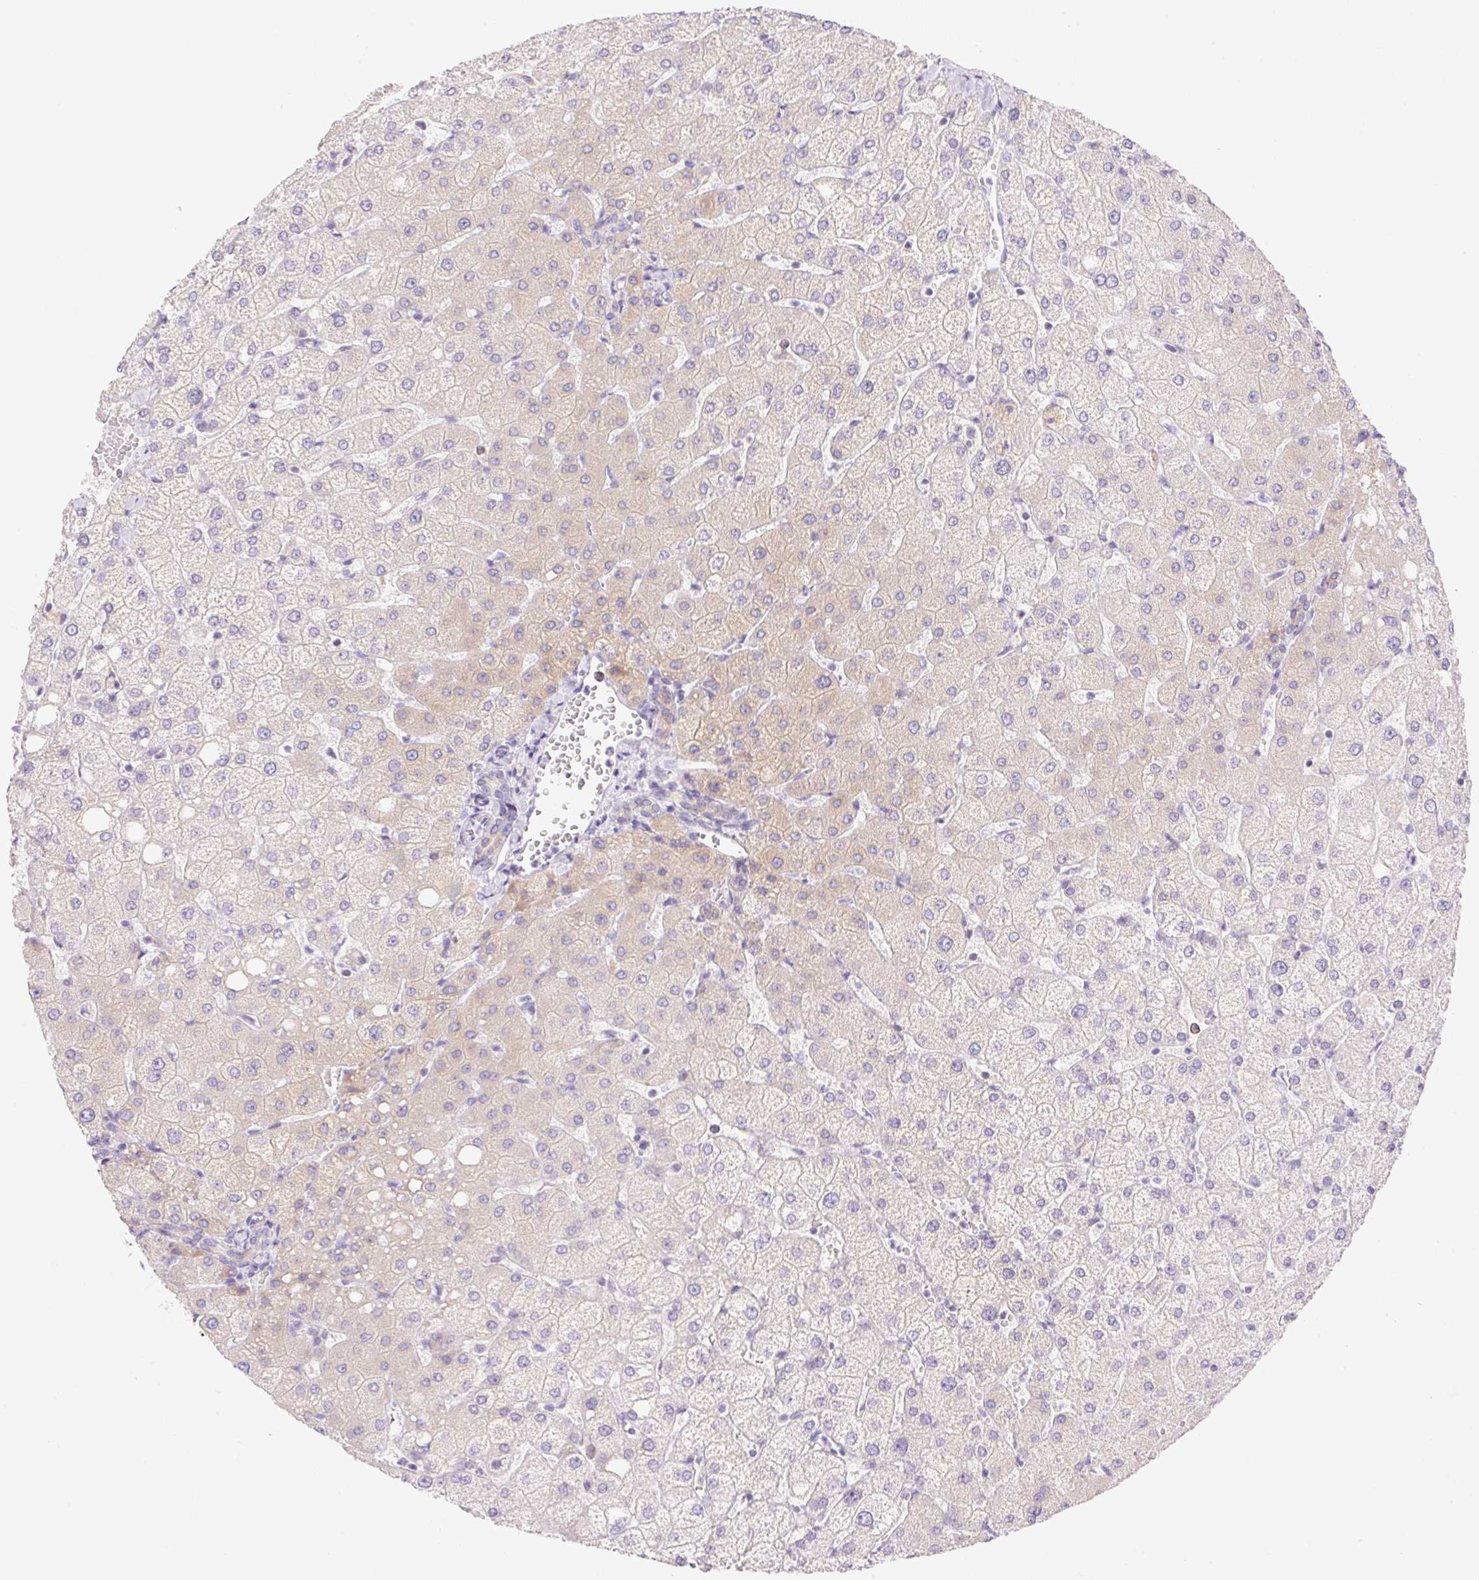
{"staining": {"intensity": "negative", "quantity": "none", "location": "none"}, "tissue": "liver", "cell_type": "Cholangiocytes", "image_type": "normal", "snomed": [{"axis": "morphology", "description": "Normal tissue, NOS"}, {"axis": "topography", "description": "Liver"}], "caption": "This photomicrograph is of unremarkable liver stained with immunohistochemistry to label a protein in brown with the nuclei are counter-stained blue. There is no positivity in cholangiocytes. (DAB immunohistochemistry, high magnification).", "gene": "DENND5A", "patient": {"sex": "female", "age": 54}}